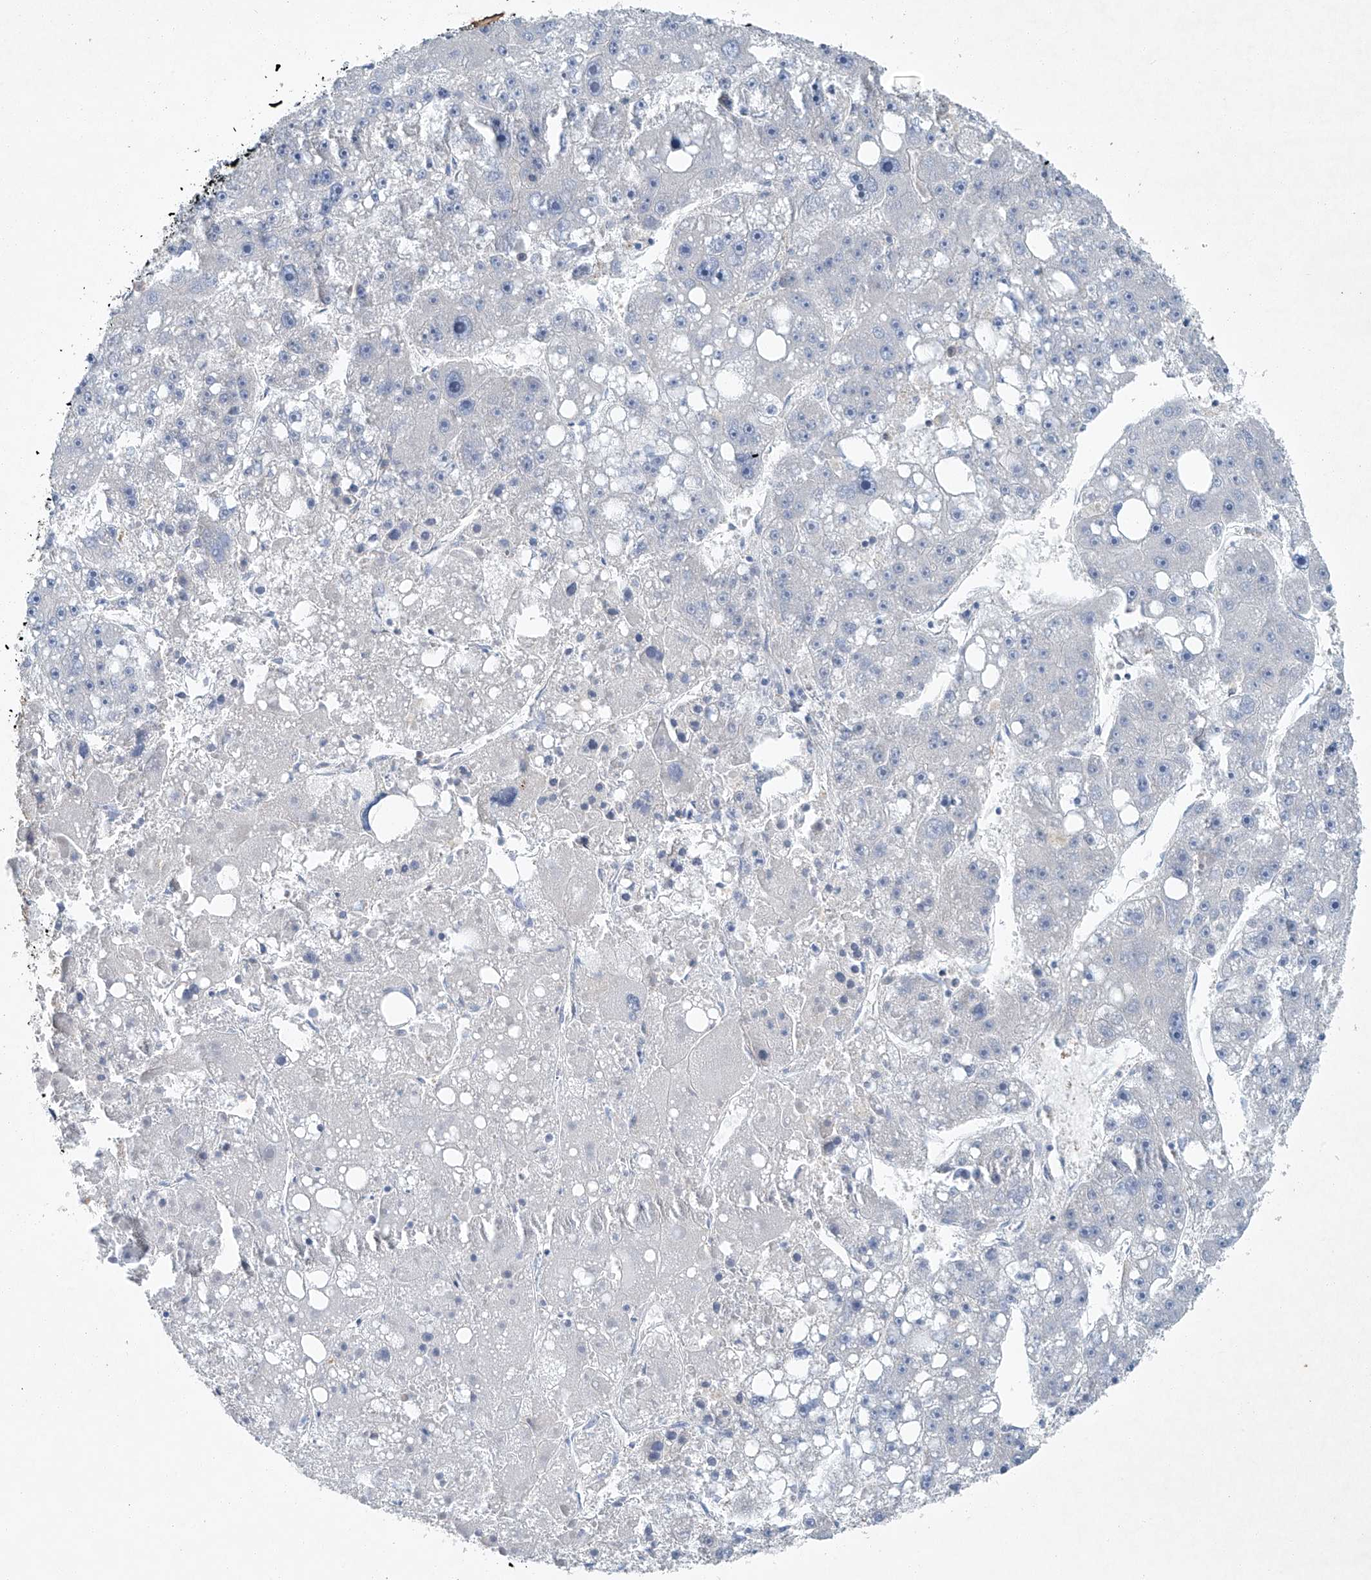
{"staining": {"intensity": "negative", "quantity": "none", "location": "none"}, "tissue": "liver cancer", "cell_type": "Tumor cells", "image_type": "cancer", "snomed": [{"axis": "morphology", "description": "Carcinoma, Hepatocellular, NOS"}, {"axis": "topography", "description": "Liver"}], "caption": "Tumor cells are negative for brown protein staining in liver hepatocellular carcinoma. (Brightfield microscopy of DAB IHC at high magnification).", "gene": "TAF8", "patient": {"sex": "female", "age": 61}}